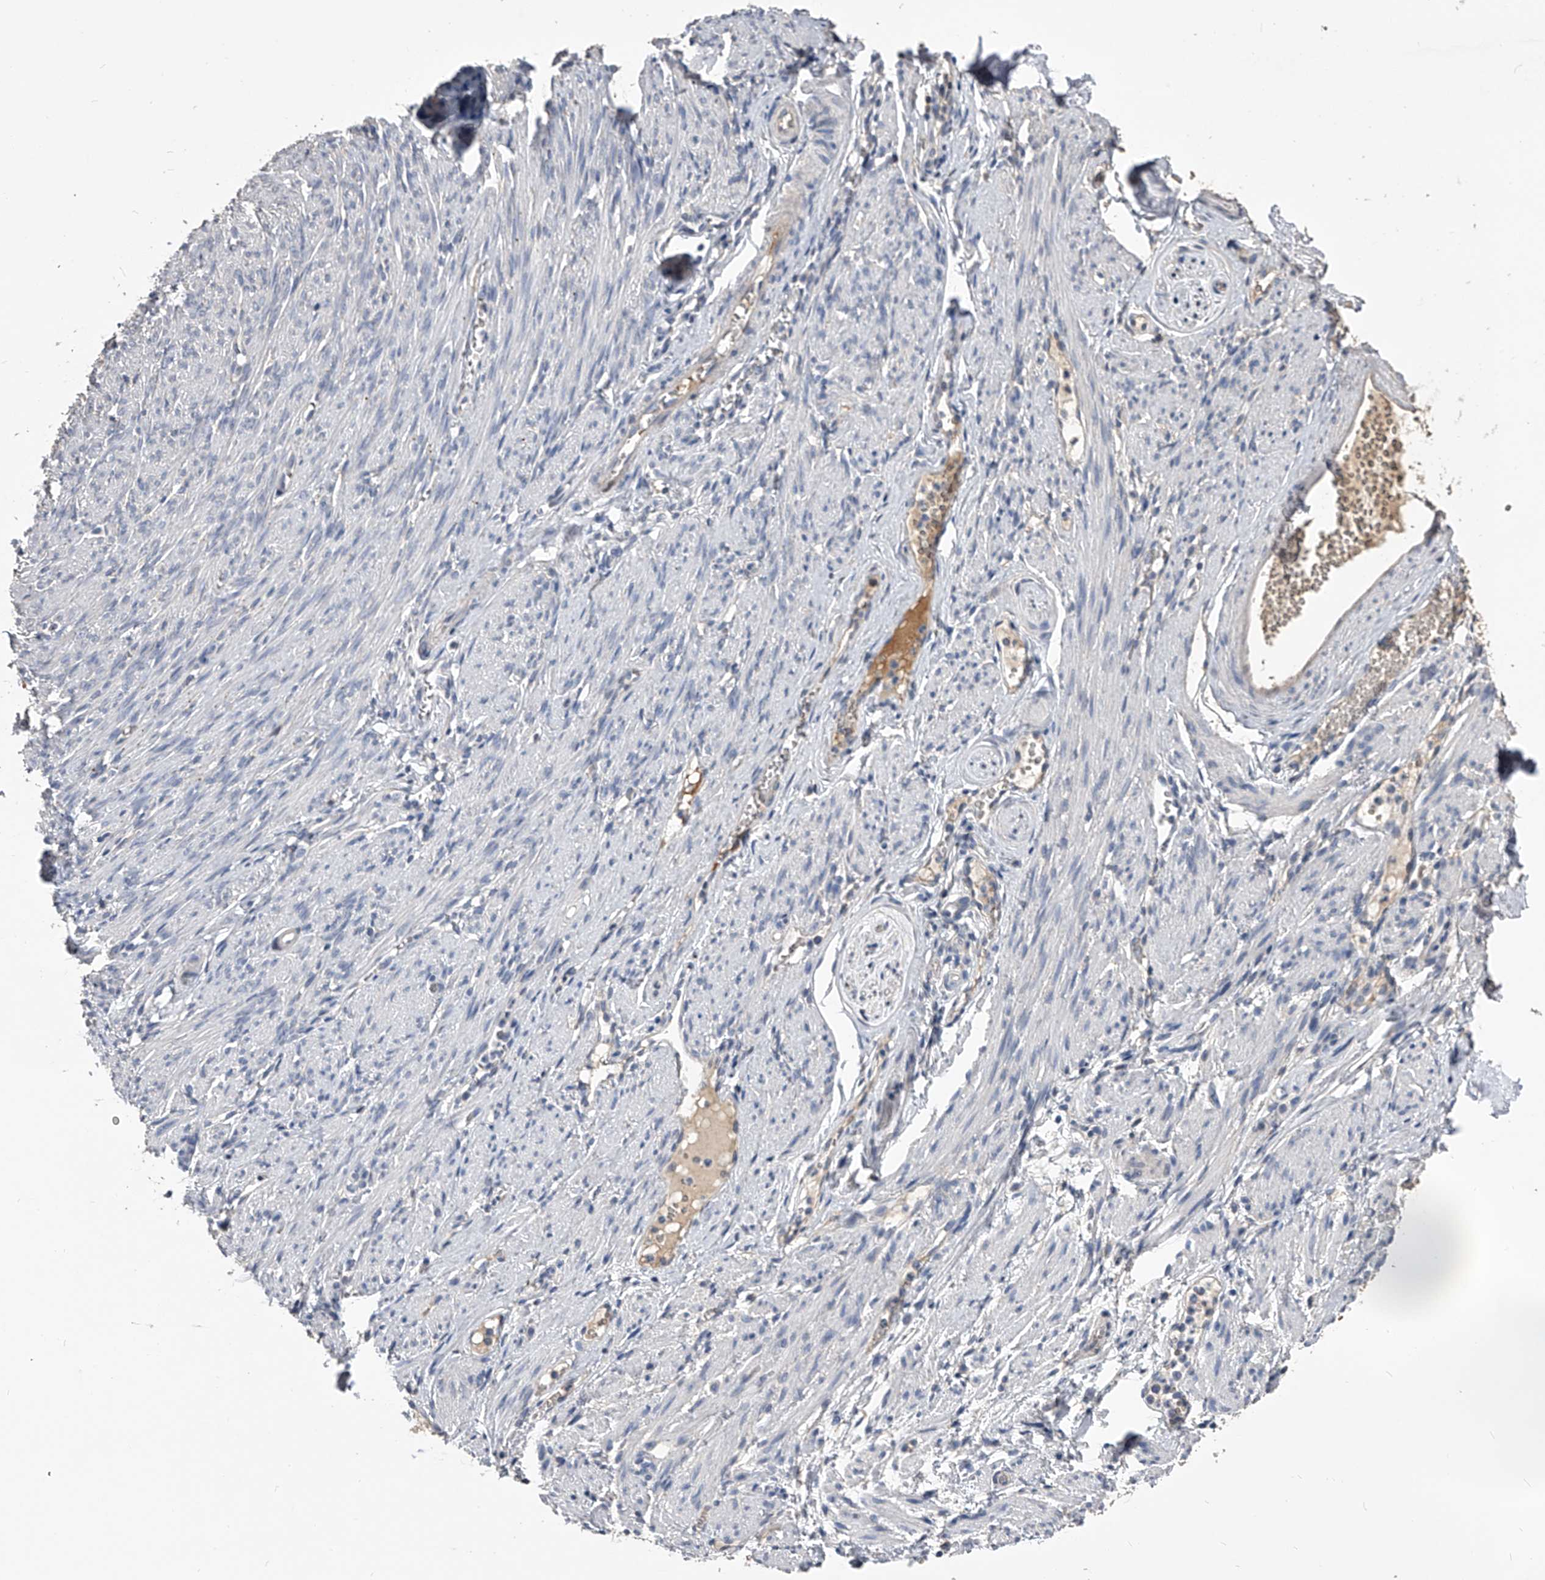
{"staining": {"intensity": "negative", "quantity": "none", "location": "none"}, "tissue": "adipose tissue", "cell_type": "Adipocytes", "image_type": "normal", "snomed": [{"axis": "morphology", "description": "Normal tissue, NOS"}, {"axis": "topography", "description": "Smooth muscle"}, {"axis": "topography", "description": "Peripheral nerve tissue"}], "caption": "High power microscopy histopathology image of an immunohistochemistry histopathology image of normal adipose tissue, revealing no significant expression in adipocytes. (Brightfield microscopy of DAB (3,3'-diaminobenzidine) immunohistochemistry at high magnification).", "gene": "MDN1", "patient": {"sex": "female", "age": 39}}